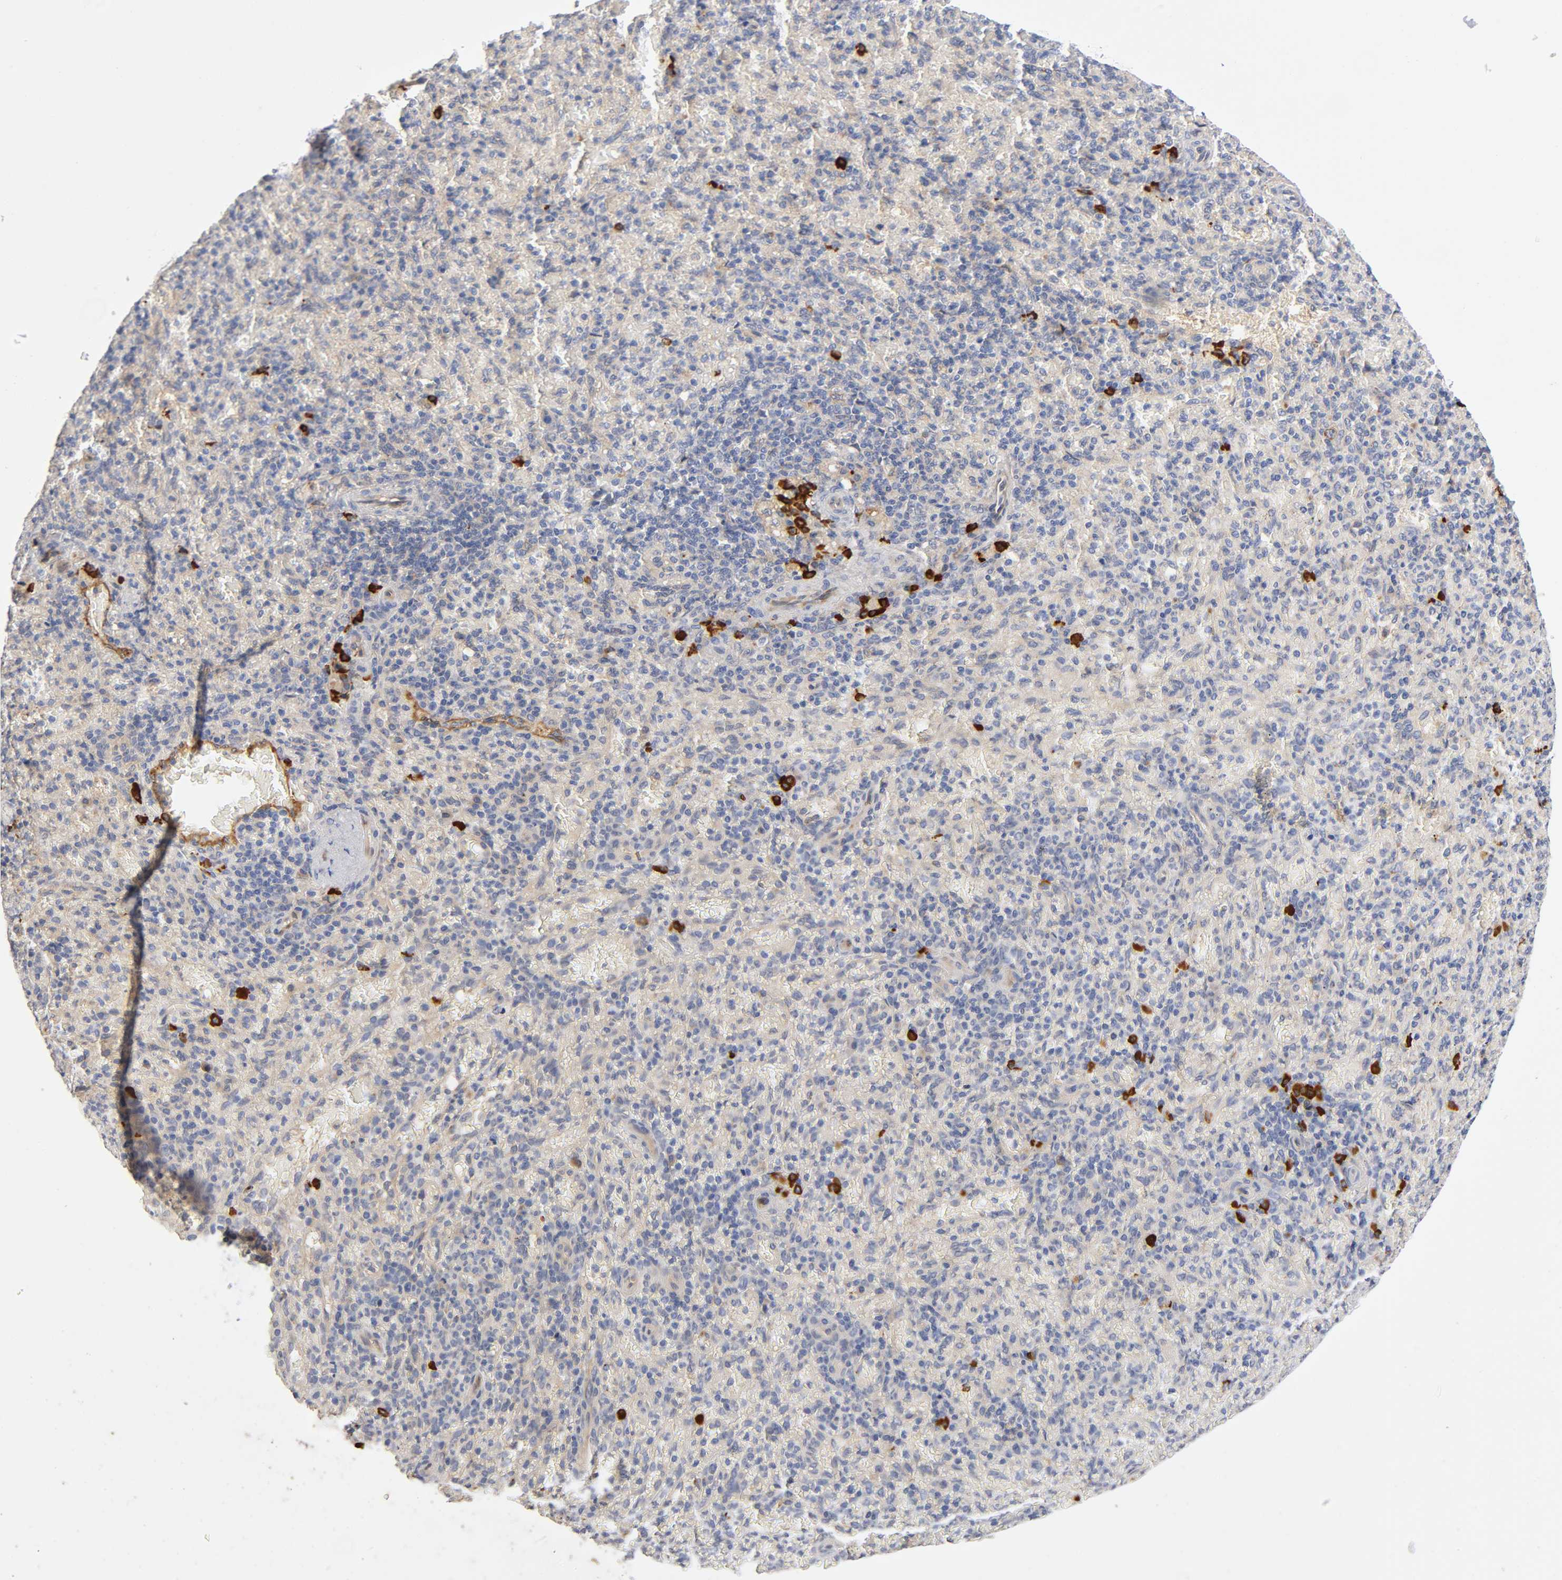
{"staining": {"intensity": "strong", "quantity": "<25%", "location": "cytoplasmic/membranous"}, "tissue": "spleen", "cell_type": "Cells in red pulp", "image_type": "normal", "snomed": [{"axis": "morphology", "description": "Normal tissue, NOS"}, {"axis": "topography", "description": "Spleen"}], "caption": "IHC micrograph of normal spleen: human spleen stained using immunohistochemistry displays medium levels of strong protein expression localized specifically in the cytoplasmic/membranous of cells in red pulp, appearing as a cytoplasmic/membranous brown color.", "gene": "NOVA1", "patient": {"sex": "female", "age": 43}}